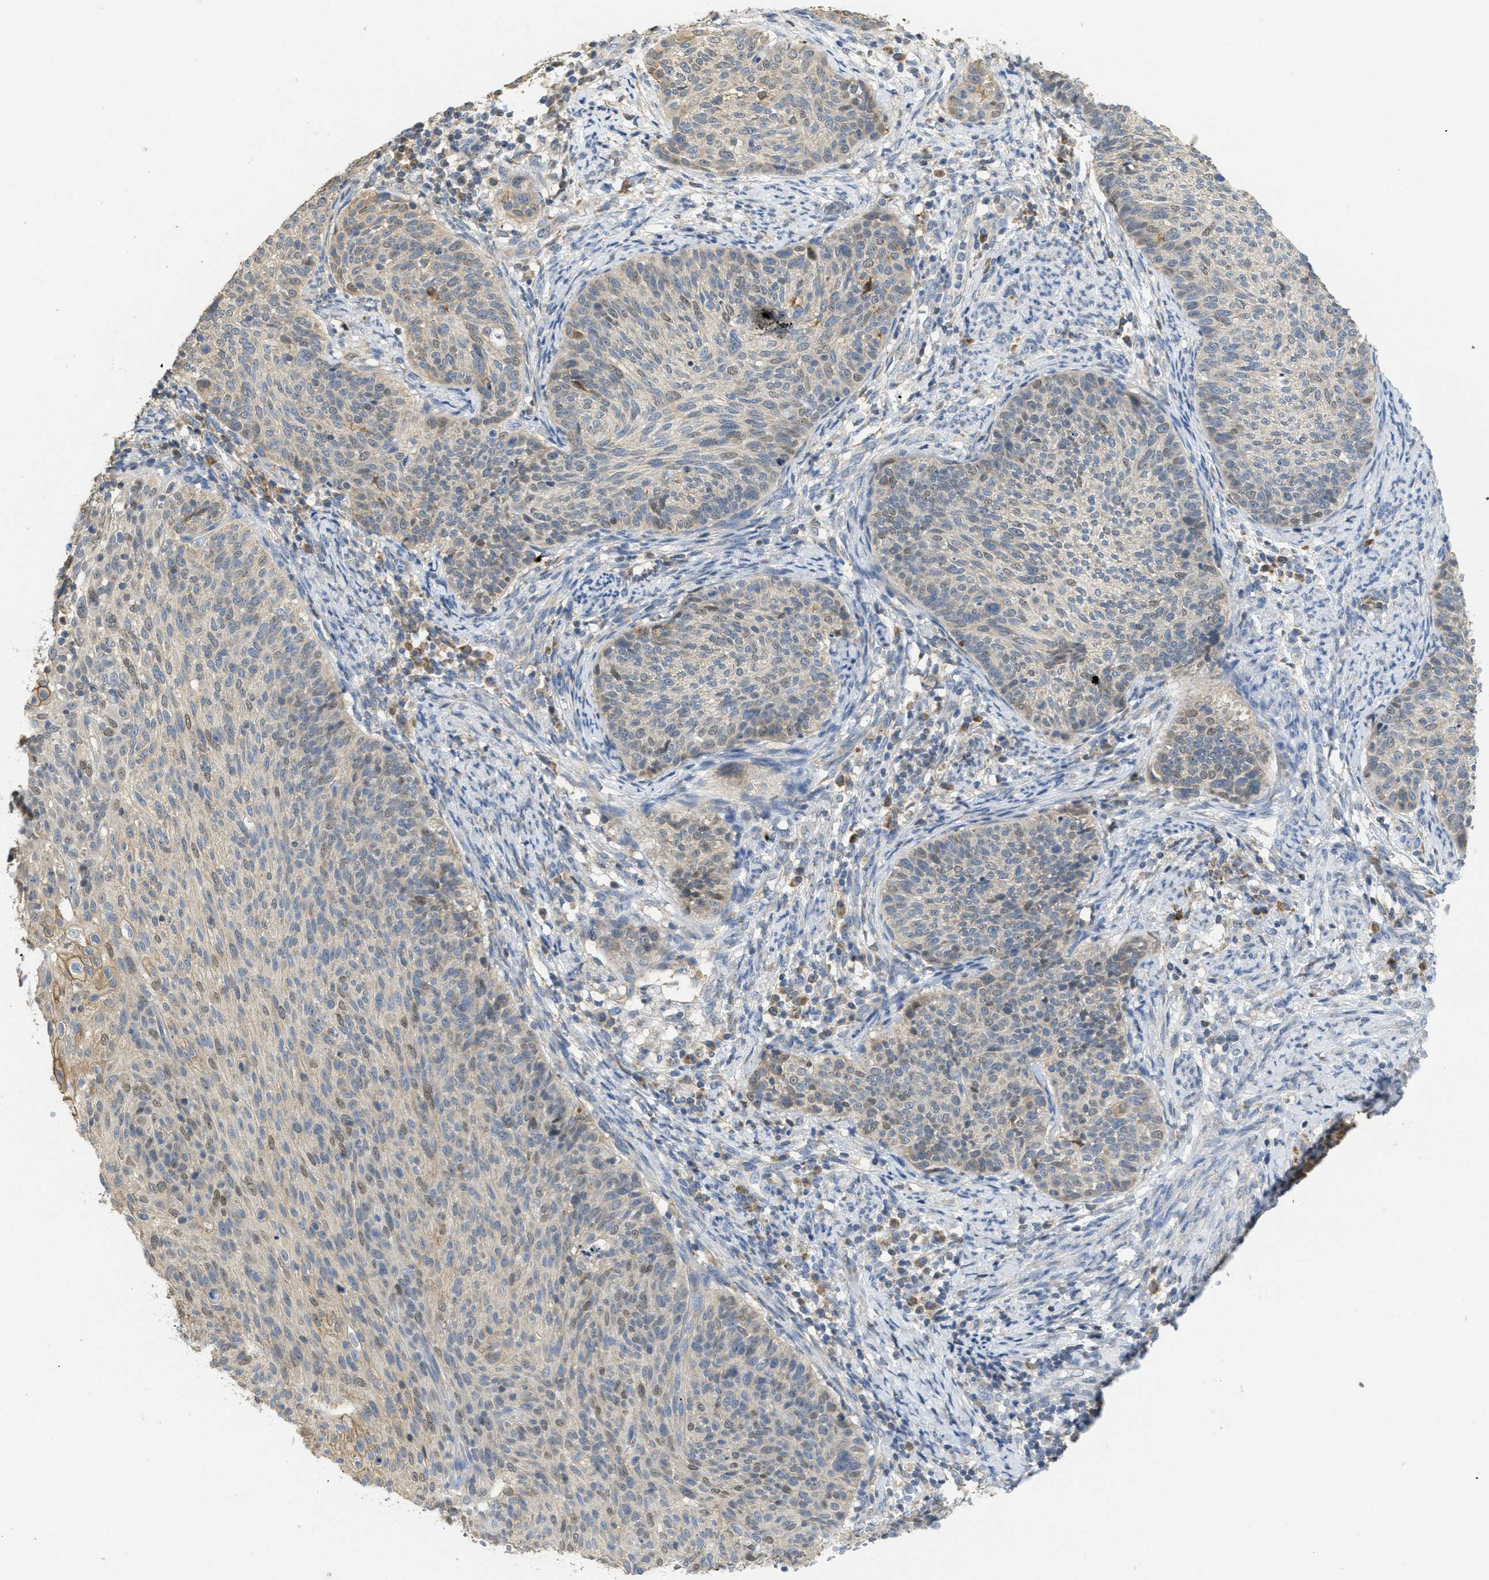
{"staining": {"intensity": "weak", "quantity": ">75%", "location": "cytoplasmic/membranous"}, "tissue": "cervical cancer", "cell_type": "Tumor cells", "image_type": "cancer", "snomed": [{"axis": "morphology", "description": "Squamous cell carcinoma, NOS"}, {"axis": "topography", "description": "Cervix"}], "caption": "Protein expression analysis of human squamous cell carcinoma (cervical) reveals weak cytoplasmic/membranous expression in approximately >75% of tumor cells.", "gene": "SFXN2", "patient": {"sex": "female", "age": 70}}